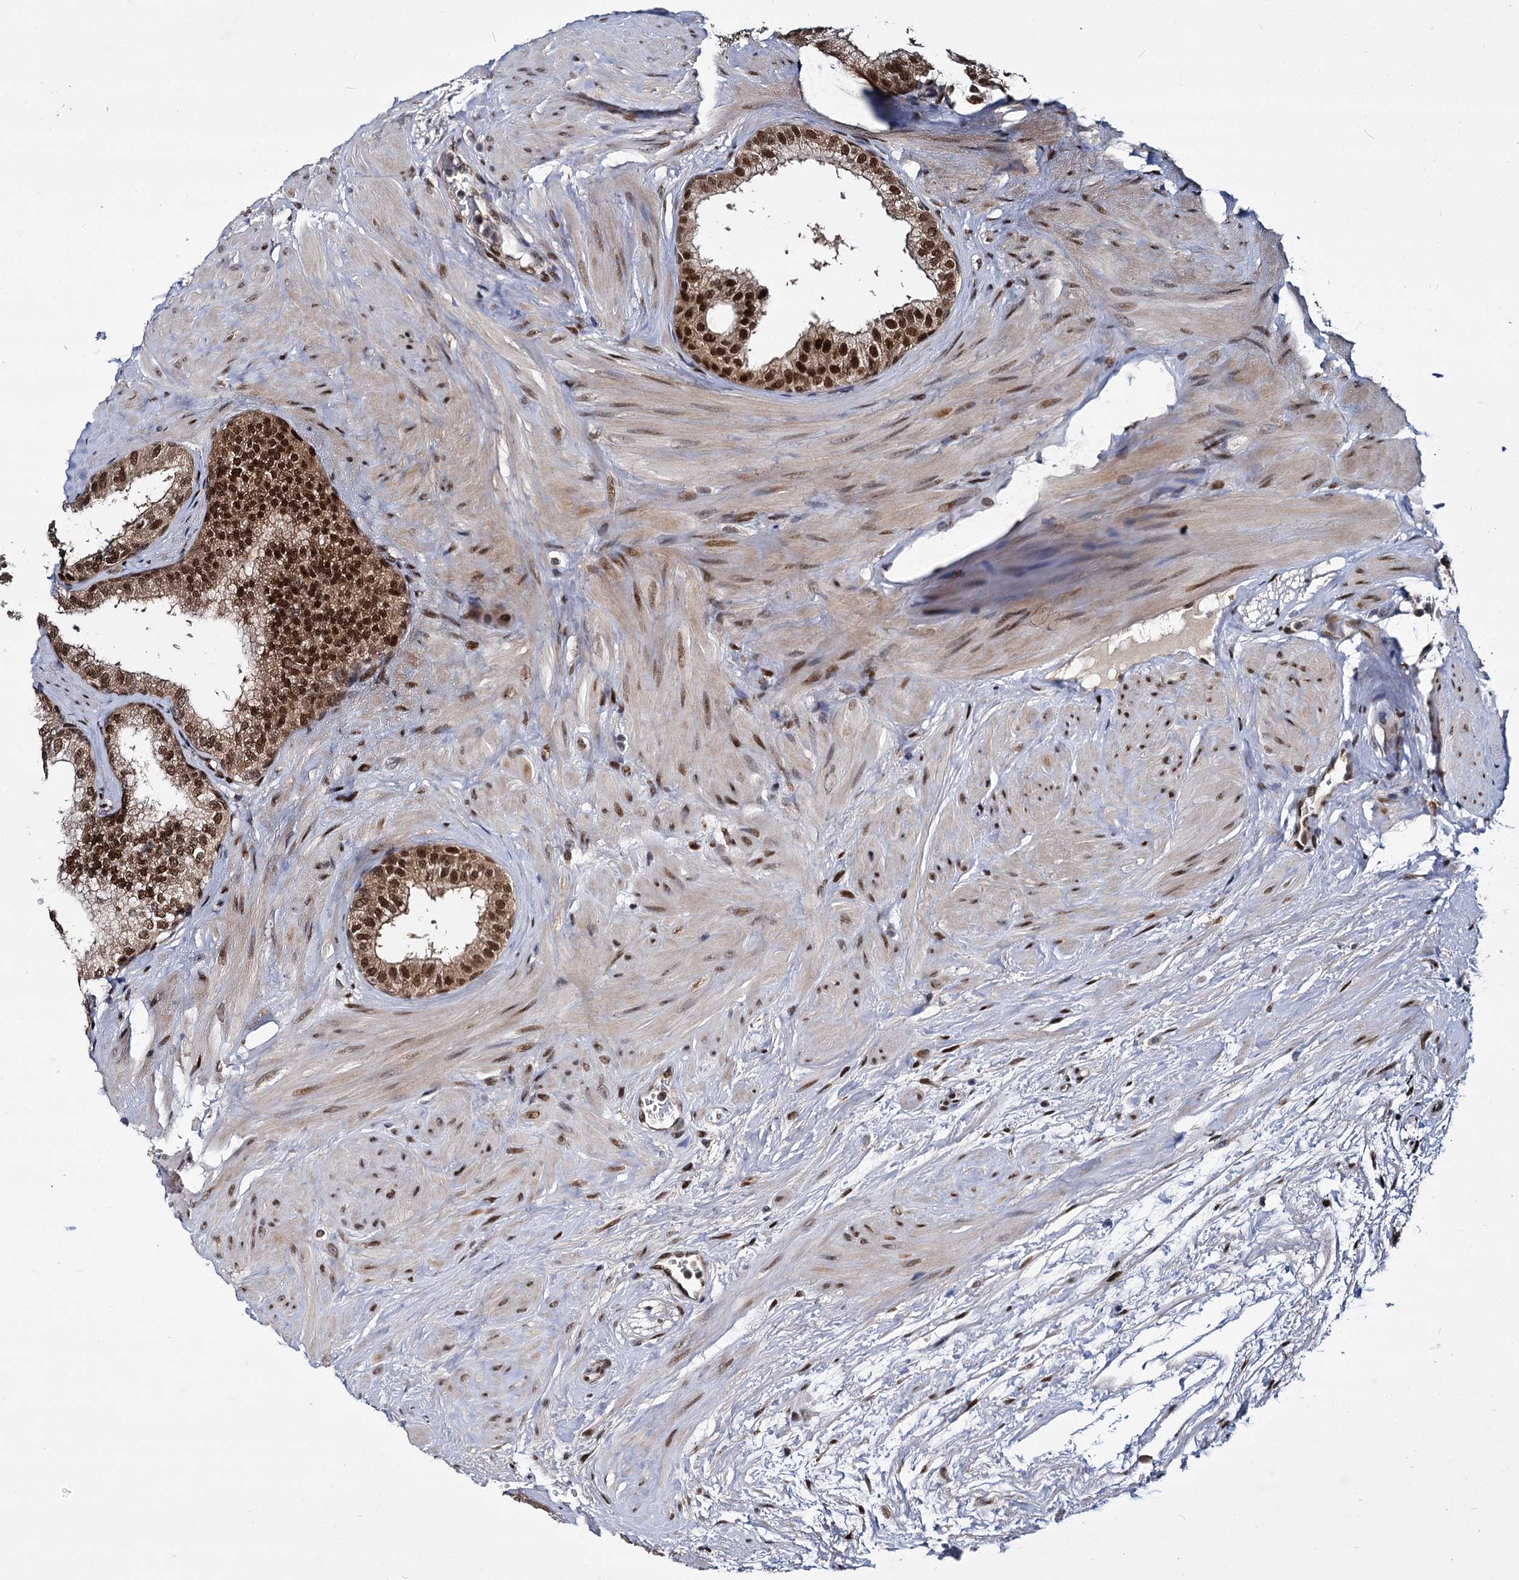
{"staining": {"intensity": "strong", "quantity": ">75%", "location": "nuclear"}, "tissue": "prostate", "cell_type": "Glandular cells", "image_type": "normal", "snomed": [{"axis": "morphology", "description": "Normal tissue, NOS"}, {"axis": "topography", "description": "Prostate"}], "caption": "This image demonstrates immunohistochemistry (IHC) staining of benign human prostate, with high strong nuclear positivity in about >75% of glandular cells.", "gene": "MAML2", "patient": {"sex": "male", "age": 60}}